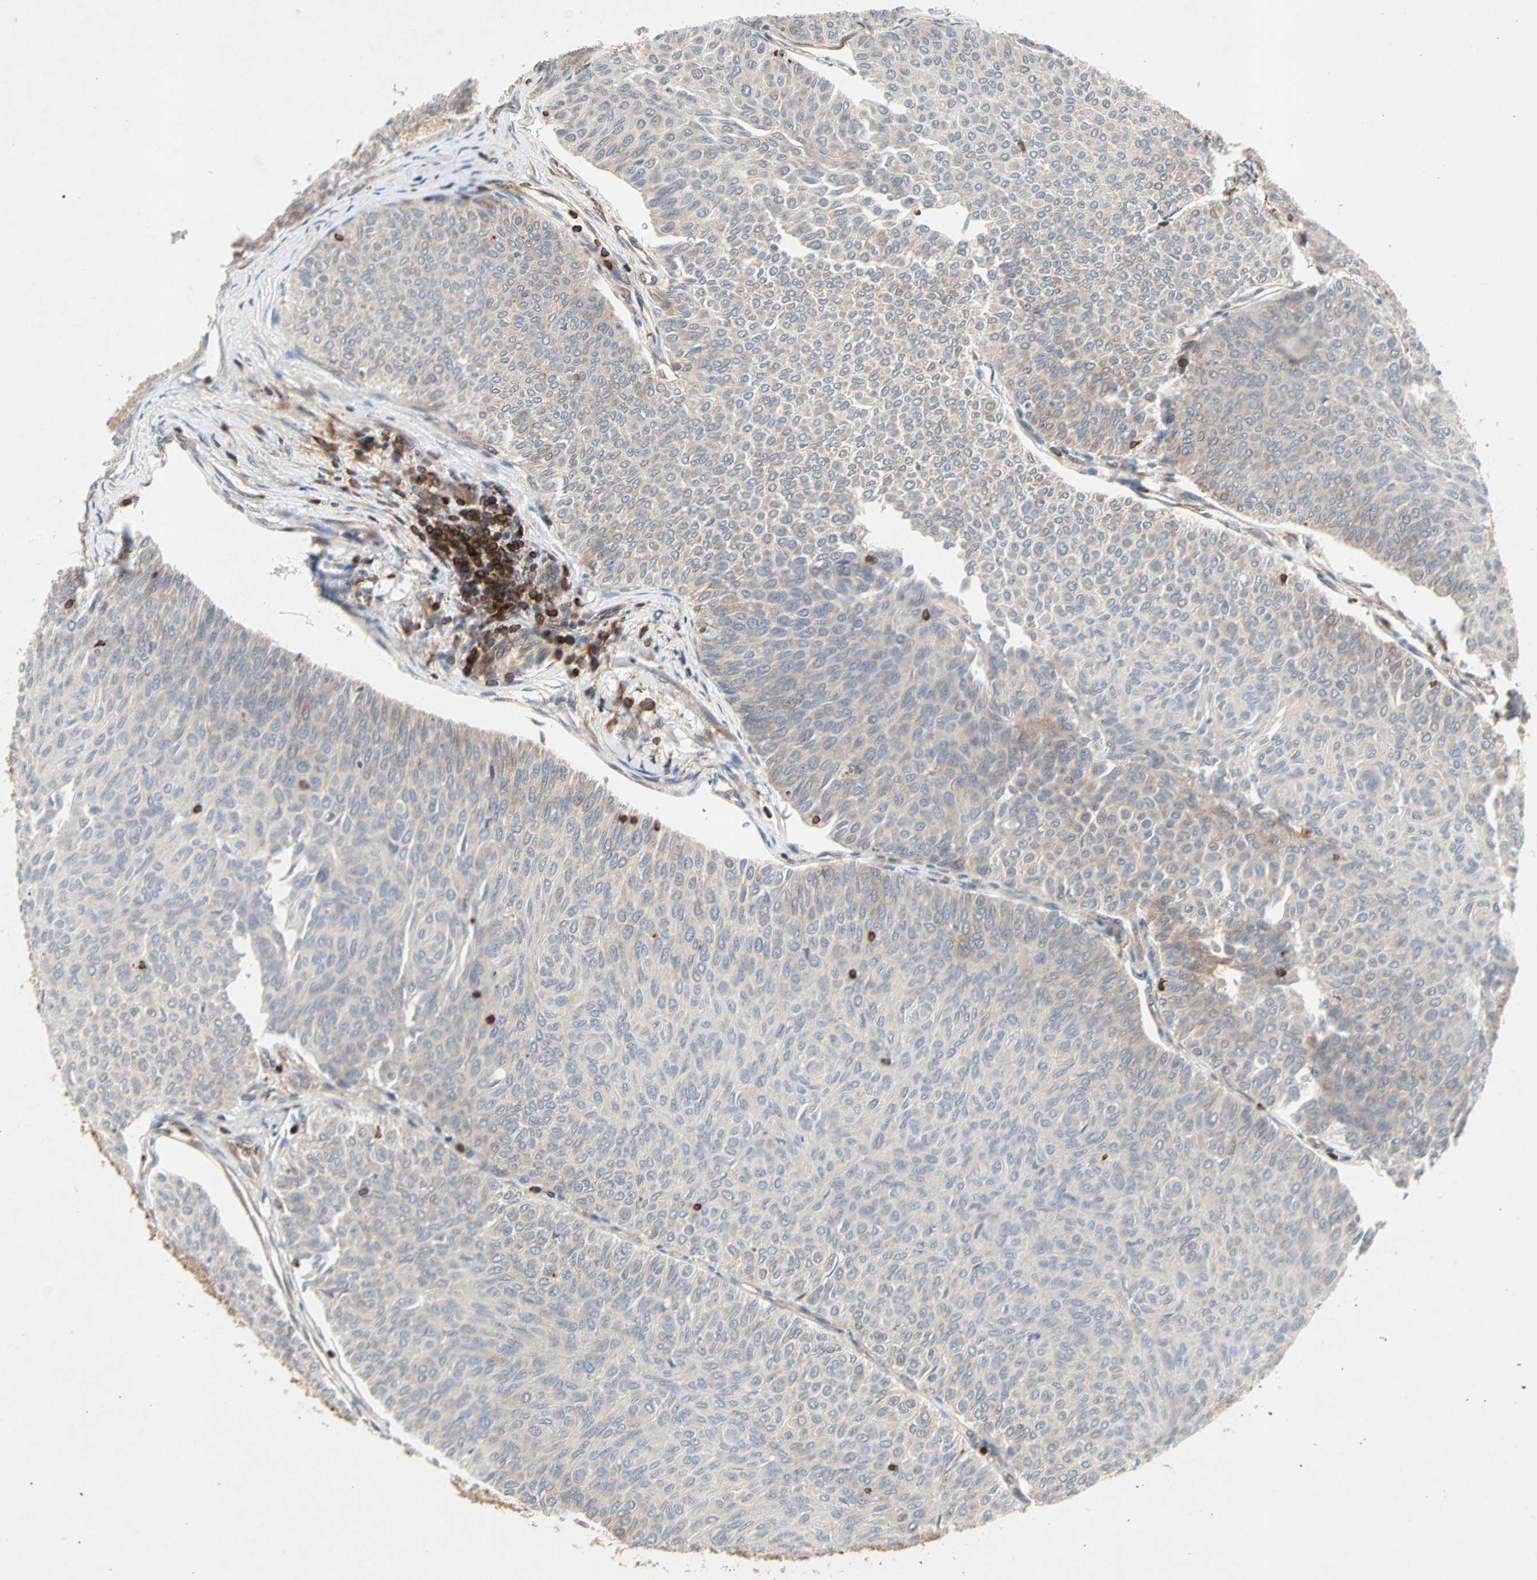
{"staining": {"intensity": "weak", "quantity": ">75%", "location": "cytoplasmic/membranous"}, "tissue": "urothelial cancer", "cell_type": "Tumor cells", "image_type": "cancer", "snomed": [{"axis": "morphology", "description": "Urothelial carcinoma, Low grade"}, {"axis": "topography", "description": "Urinary bladder"}], "caption": "Protein expression analysis of human urothelial cancer reveals weak cytoplasmic/membranous staining in approximately >75% of tumor cells.", "gene": "TAPBP", "patient": {"sex": "male", "age": 78}}